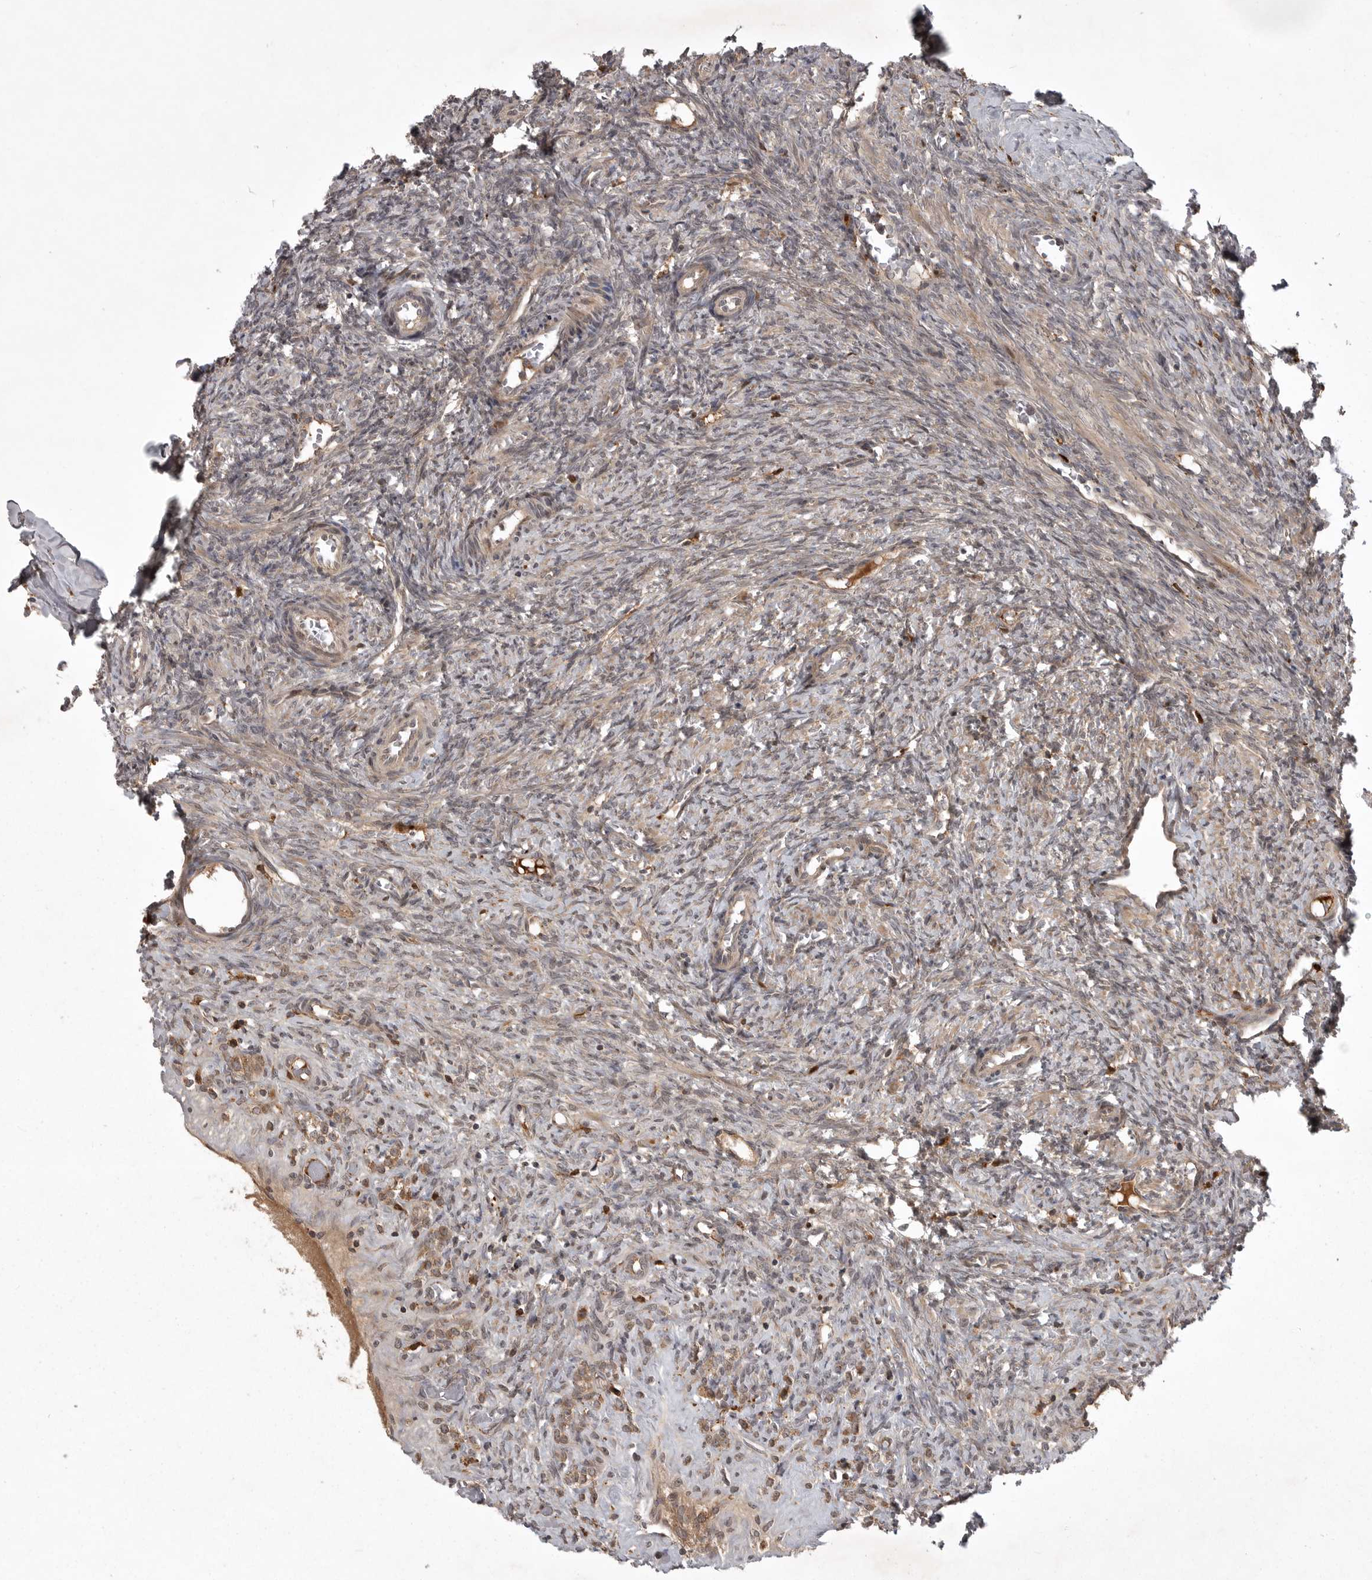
{"staining": {"intensity": "moderate", "quantity": ">75%", "location": "cytoplasmic/membranous"}, "tissue": "ovary", "cell_type": "Follicle cells", "image_type": "normal", "snomed": [{"axis": "morphology", "description": "Normal tissue, NOS"}, {"axis": "topography", "description": "Ovary"}], "caption": "High-magnification brightfield microscopy of normal ovary stained with DAB (brown) and counterstained with hematoxylin (blue). follicle cells exhibit moderate cytoplasmic/membranous staining is present in about>75% of cells.", "gene": "GPR31", "patient": {"sex": "female", "age": 41}}